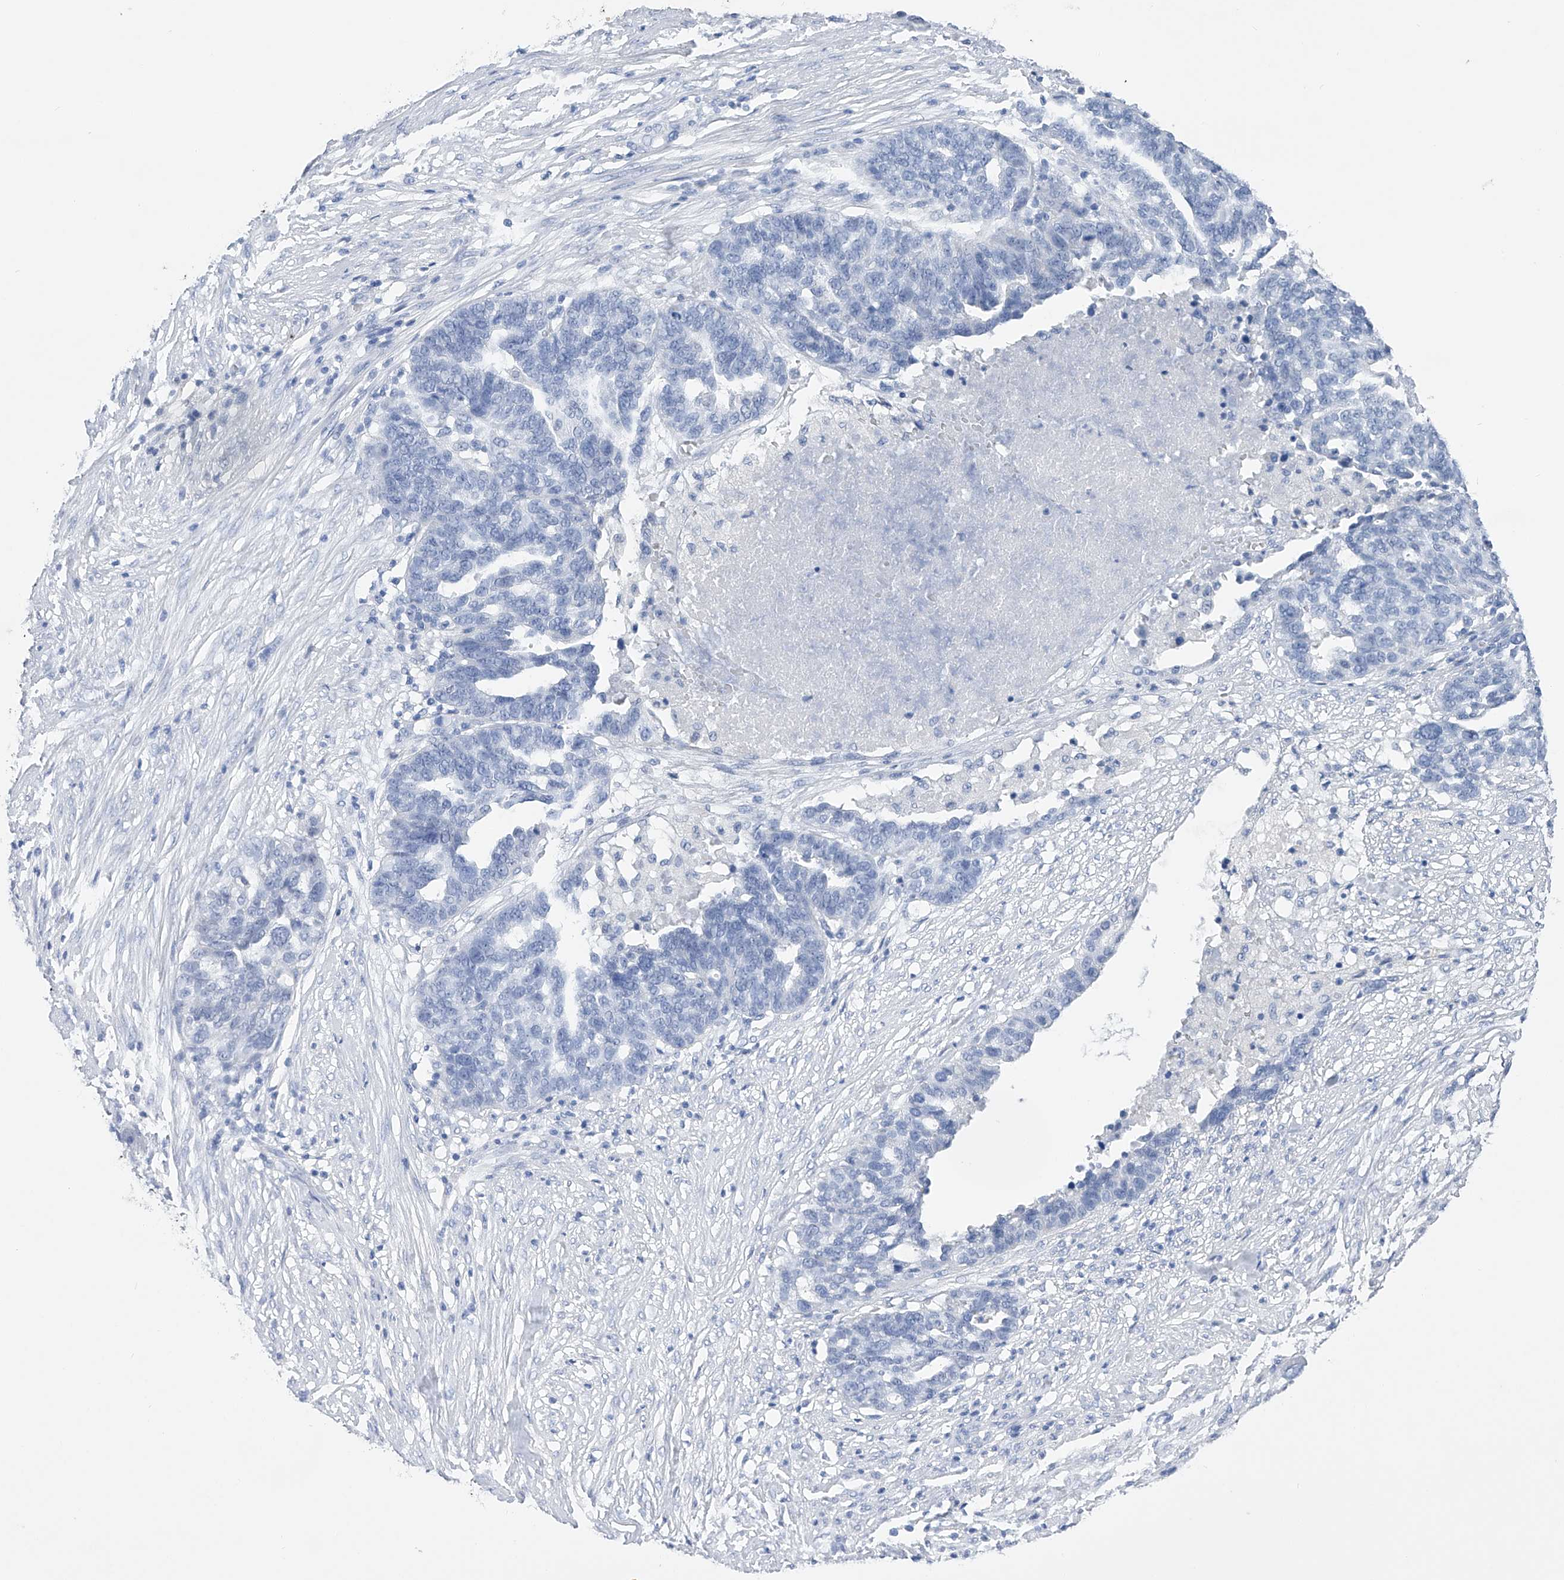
{"staining": {"intensity": "negative", "quantity": "none", "location": "none"}, "tissue": "ovarian cancer", "cell_type": "Tumor cells", "image_type": "cancer", "snomed": [{"axis": "morphology", "description": "Cystadenocarcinoma, serous, NOS"}, {"axis": "topography", "description": "Ovary"}], "caption": "Protein analysis of serous cystadenocarcinoma (ovarian) reveals no significant expression in tumor cells. The staining was performed using DAB (3,3'-diaminobenzidine) to visualize the protein expression in brown, while the nuclei were stained in blue with hematoxylin (Magnification: 20x).", "gene": "ADRA1A", "patient": {"sex": "female", "age": 59}}